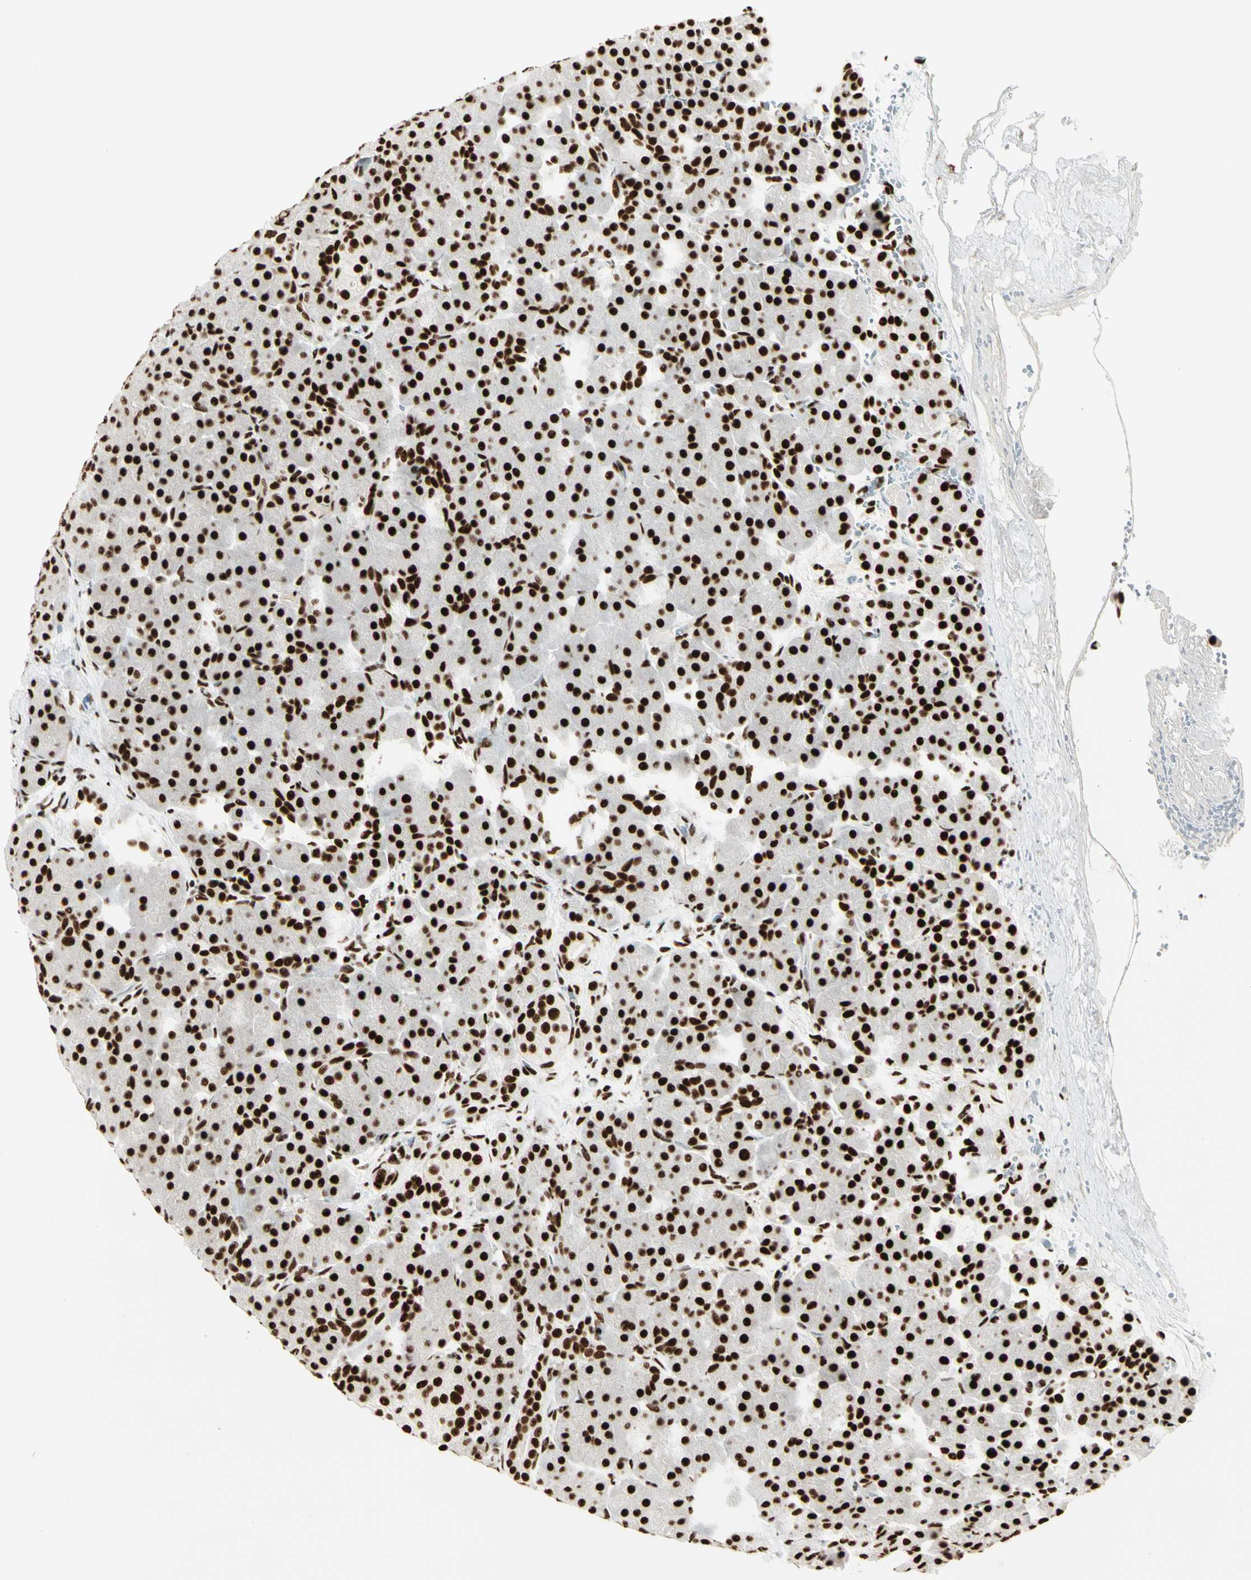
{"staining": {"intensity": "strong", "quantity": ">75%", "location": "nuclear"}, "tissue": "pancreas", "cell_type": "Exocrine glandular cells", "image_type": "normal", "snomed": [{"axis": "morphology", "description": "Normal tissue, NOS"}, {"axis": "topography", "description": "Pancreas"}], "caption": "Benign pancreas reveals strong nuclear staining in approximately >75% of exocrine glandular cells, visualized by immunohistochemistry. The staining was performed using DAB (3,3'-diaminobenzidine), with brown indicating positive protein expression. Nuclei are stained blue with hematoxylin.", "gene": "CCAR1", "patient": {"sex": "male", "age": 66}}